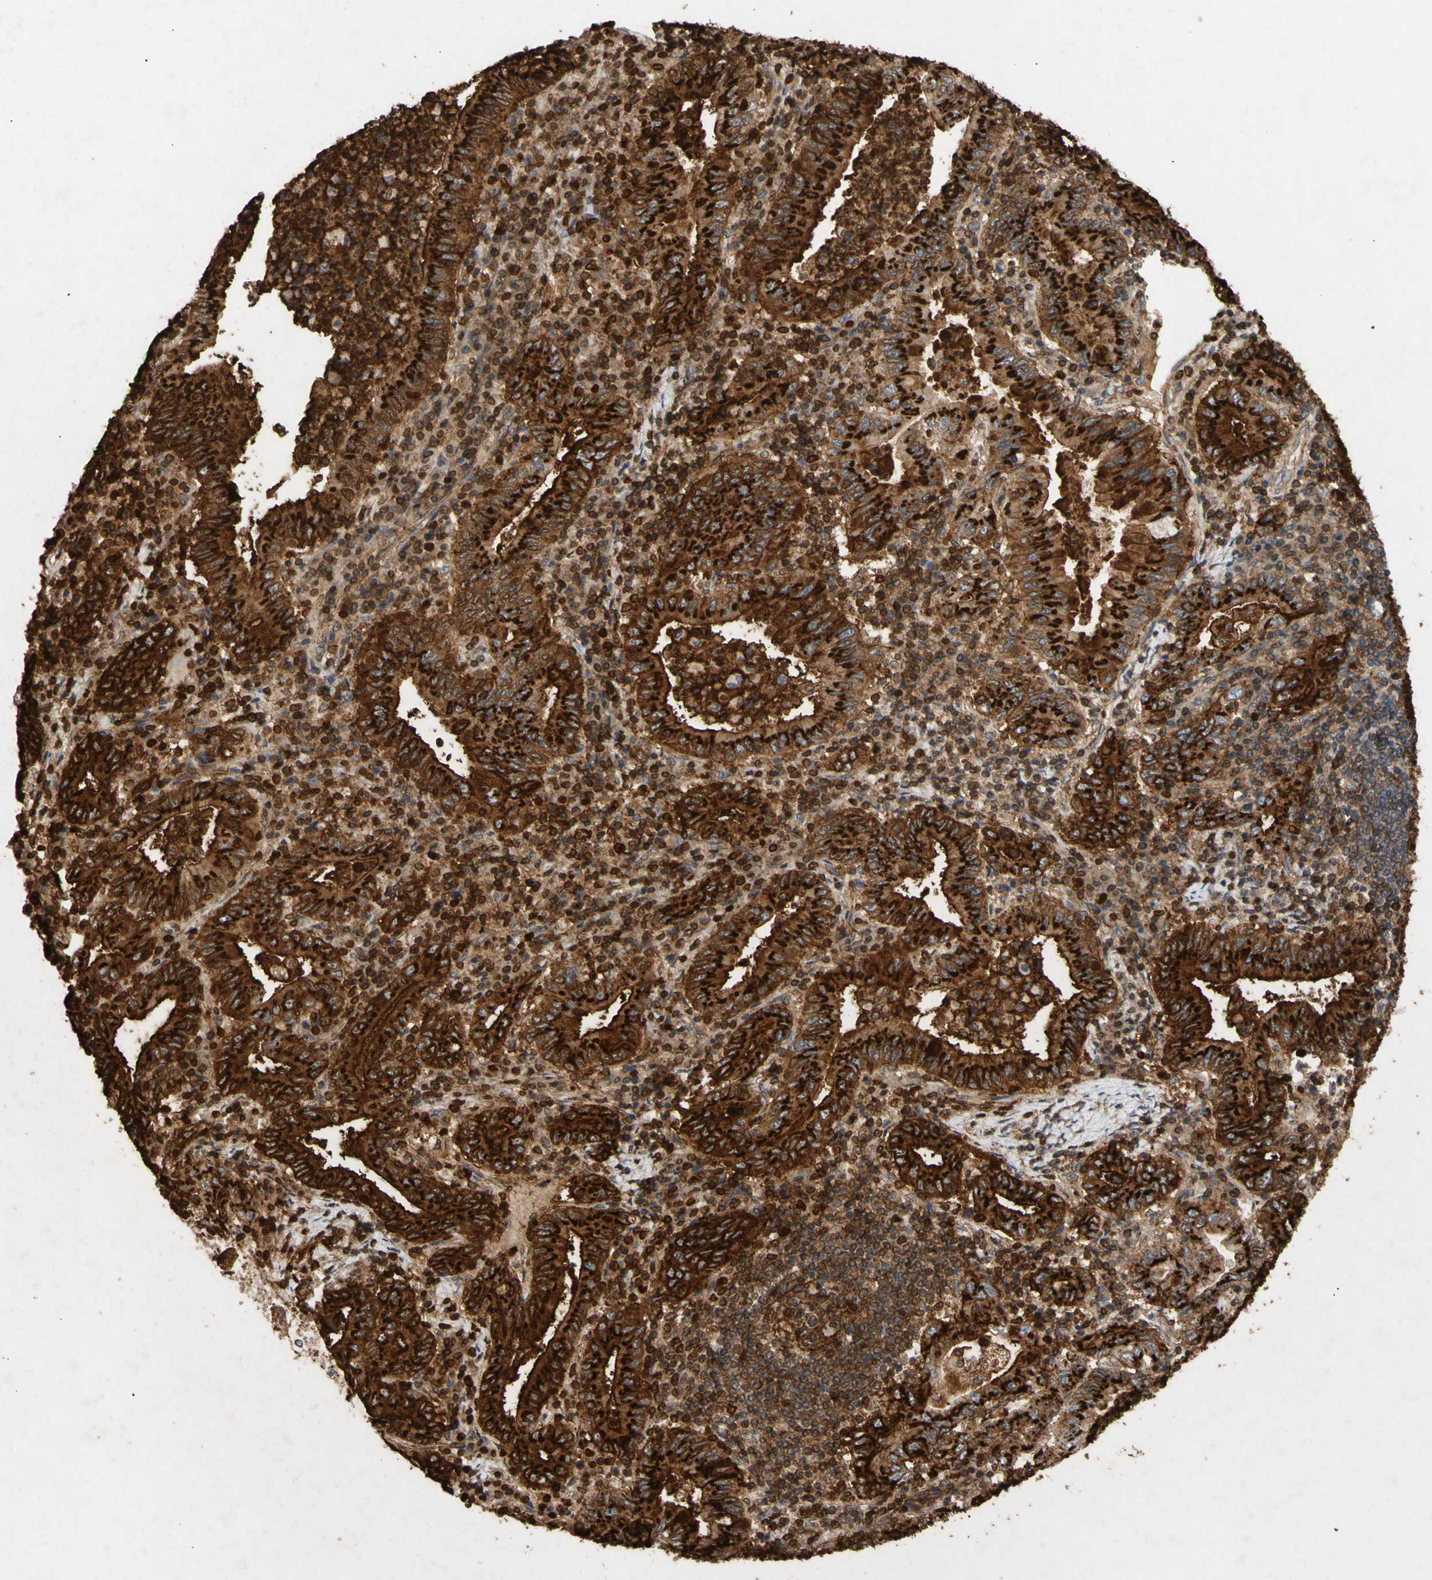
{"staining": {"intensity": "strong", "quantity": ">75%", "location": "cytoplasmic/membranous"}, "tissue": "stomach cancer", "cell_type": "Tumor cells", "image_type": "cancer", "snomed": [{"axis": "morphology", "description": "Normal tissue, NOS"}, {"axis": "morphology", "description": "Adenocarcinoma, NOS"}, {"axis": "topography", "description": "Esophagus"}, {"axis": "topography", "description": "Stomach, upper"}, {"axis": "topography", "description": "Peripheral nerve tissue"}], "caption": "Strong cytoplasmic/membranous staining is identified in approximately >75% of tumor cells in adenocarcinoma (stomach).", "gene": "ATP2A3", "patient": {"sex": "male", "age": 62}}